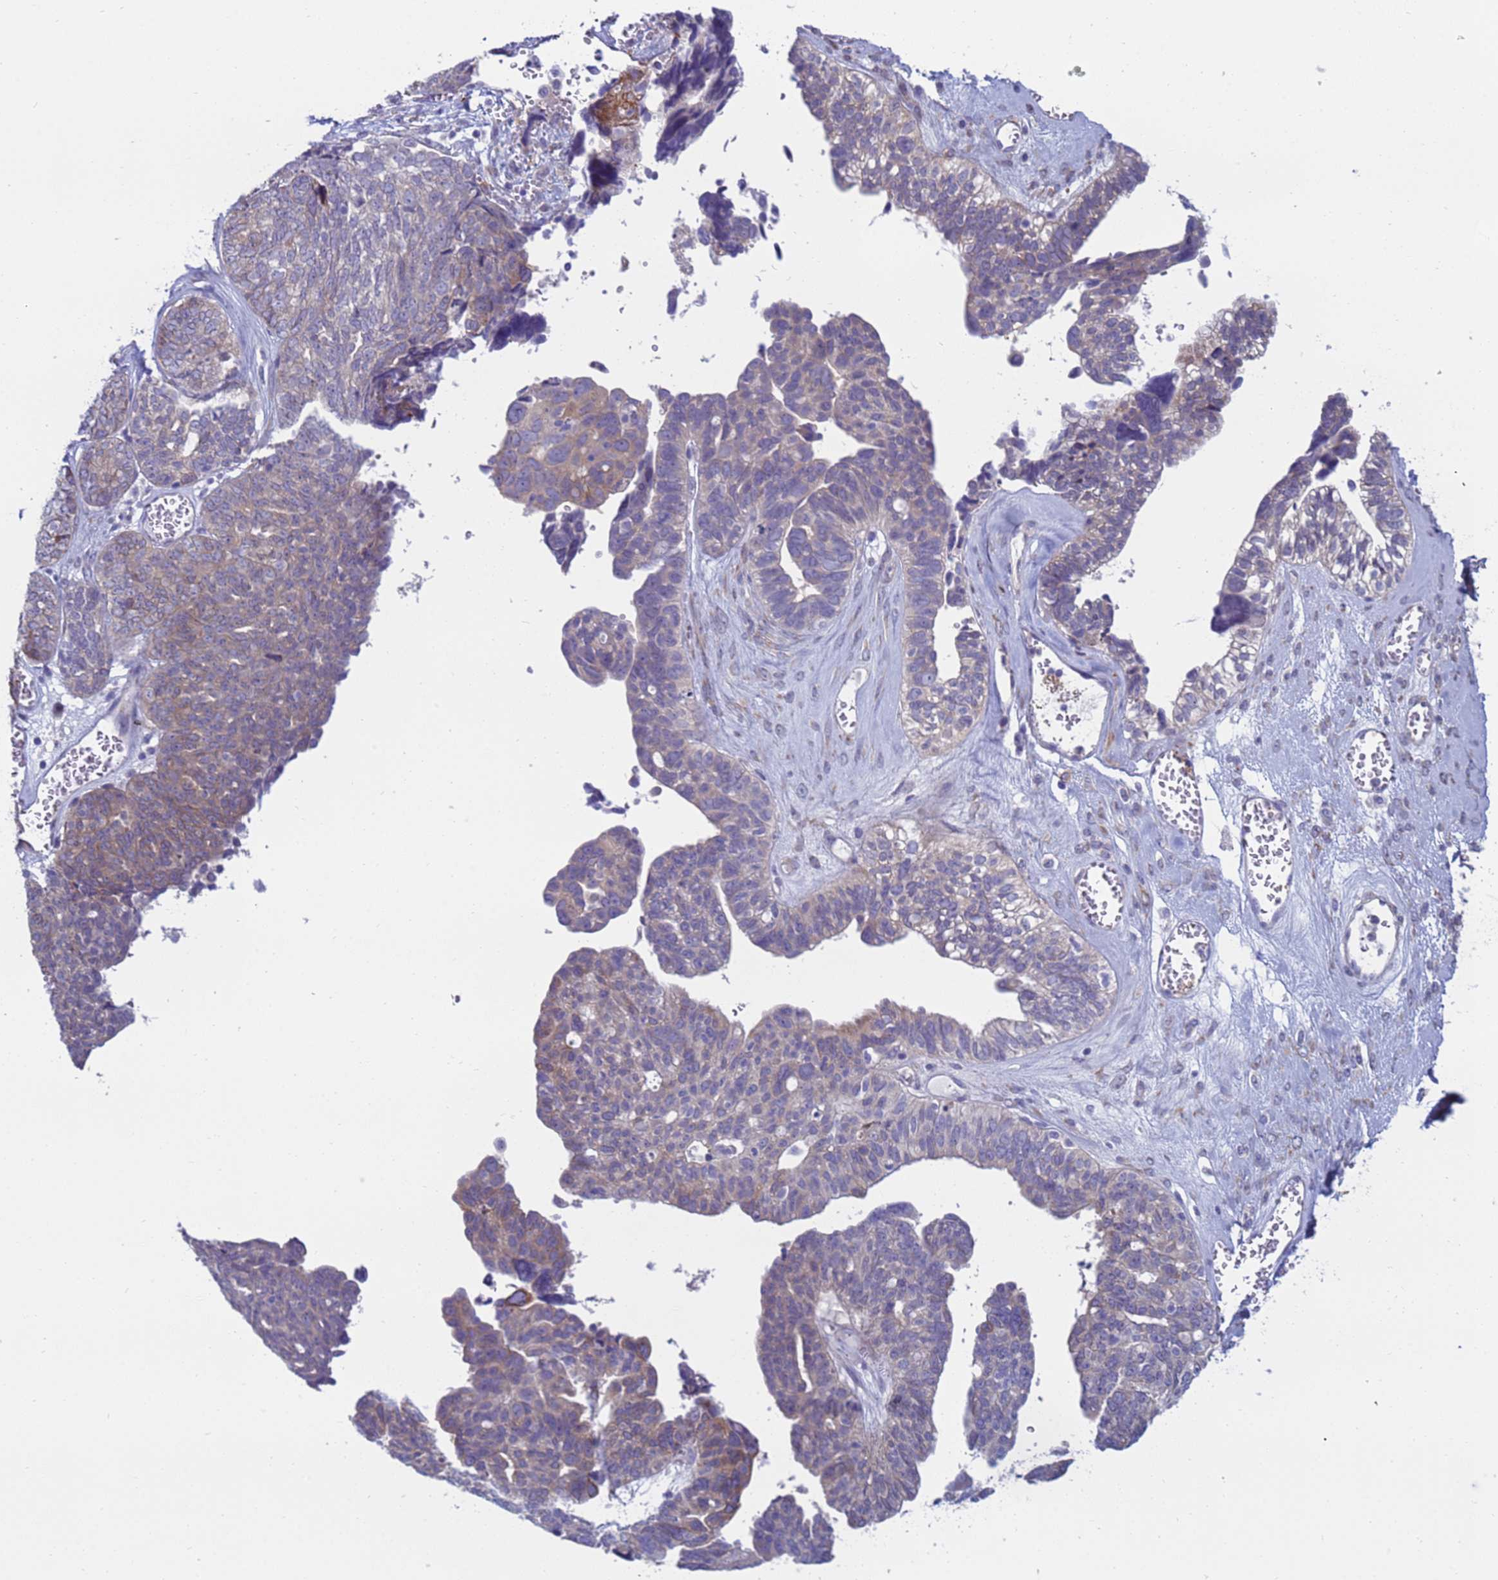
{"staining": {"intensity": "weak", "quantity": "<25%", "location": "cytoplasmic/membranous"}, "tissue": "ovarian cancer", "cell_type": "Tumor cells", "image_type": "cancer", "snomed": [{"axis": "morphology", "description": "Cystadenocarcinoma, serous, NOS"}, {"axis": "topography", "description": "Ovary"}], "caption": "IHC micrograph of human ovarian cancer stained for a protein (brown), which demonstrates no expression in tumor cells. (DAB (3,3'-diaminobenzidine) immunohistochemistry with hematoxylin counter stain).", "gene": "TRPC6", "patient": {"sex": "female", "age": 79}}